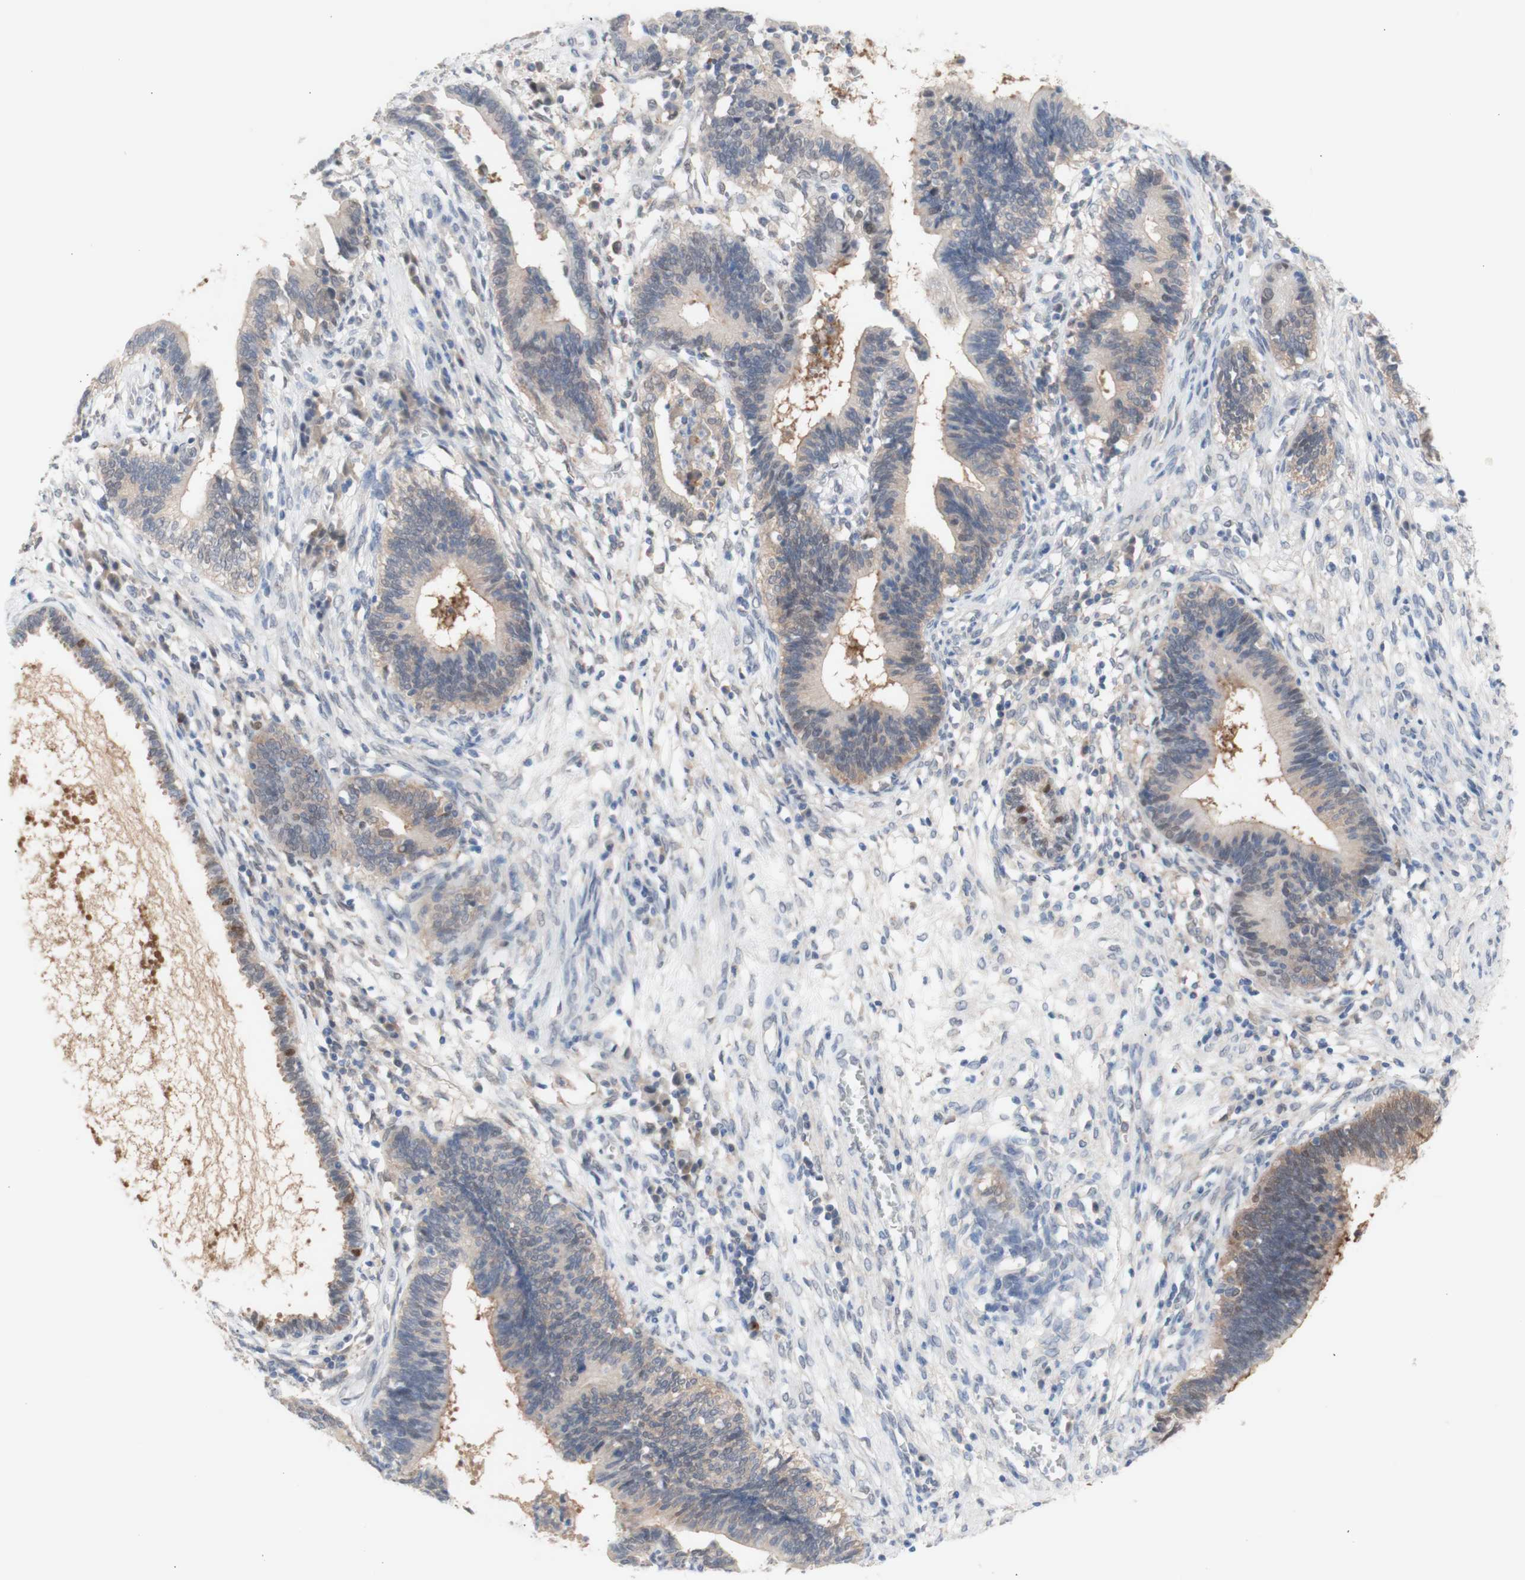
{"staining": {"intensity": "weak", "quantity": ">75%", "location": "cytoplasmic/membranous"}, "tissue": "cervical cancer", "cell_type": "Tumor cells", "image_type": "cancer", "snomed": [{"axis": "morphology", "description": "Adenocarcinoma, NOS"}, {"axis": "topography", "description": "Cervix"}], "caption": "Brown immunohistochemical staining in human adenocarcinoma (cervical) displays weak cytoplasmic/membranous positivity in about >75% of tumor cells.", "gene": "PRMT5", "patient": {"sex": "female", "age": 44}}